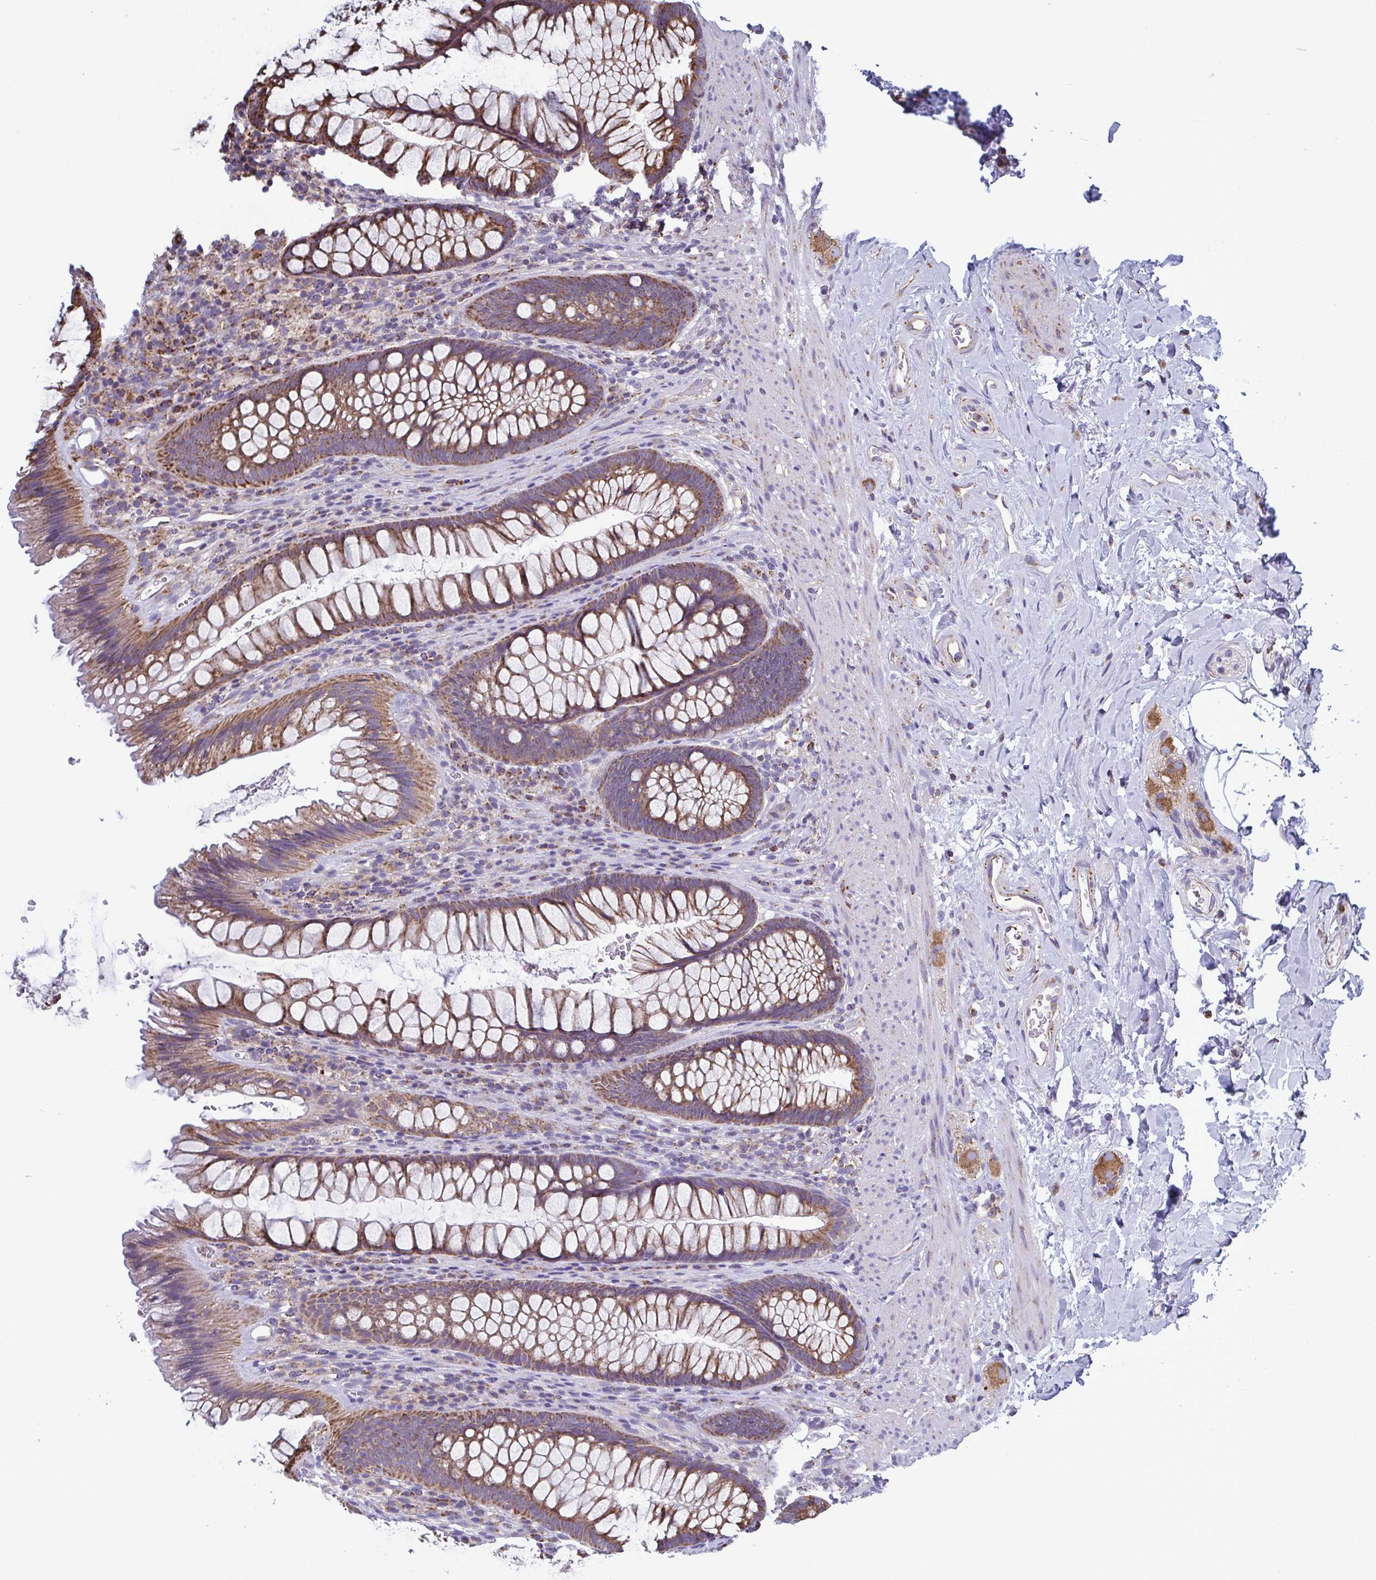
{"staining": {"intensity": "strong", "quantity": ">75%", "location": "cytoplasmic/membranous"}, "tissue": "rectum", "cell_type": "Glandular cells", "image_type": "normal", "snomed": [{"axis": "morphology", "description": "Normal tissue, NOS"}, {"axis": "topography", "description": "Rectum"}], "caption": "A brown stain highlights strong cytoplasmic/membranous expression of a protein in glandular cells of unremarkable human rectum.", "gene": "CSDE1", "patient": {"sex": "male", "age": 53}}